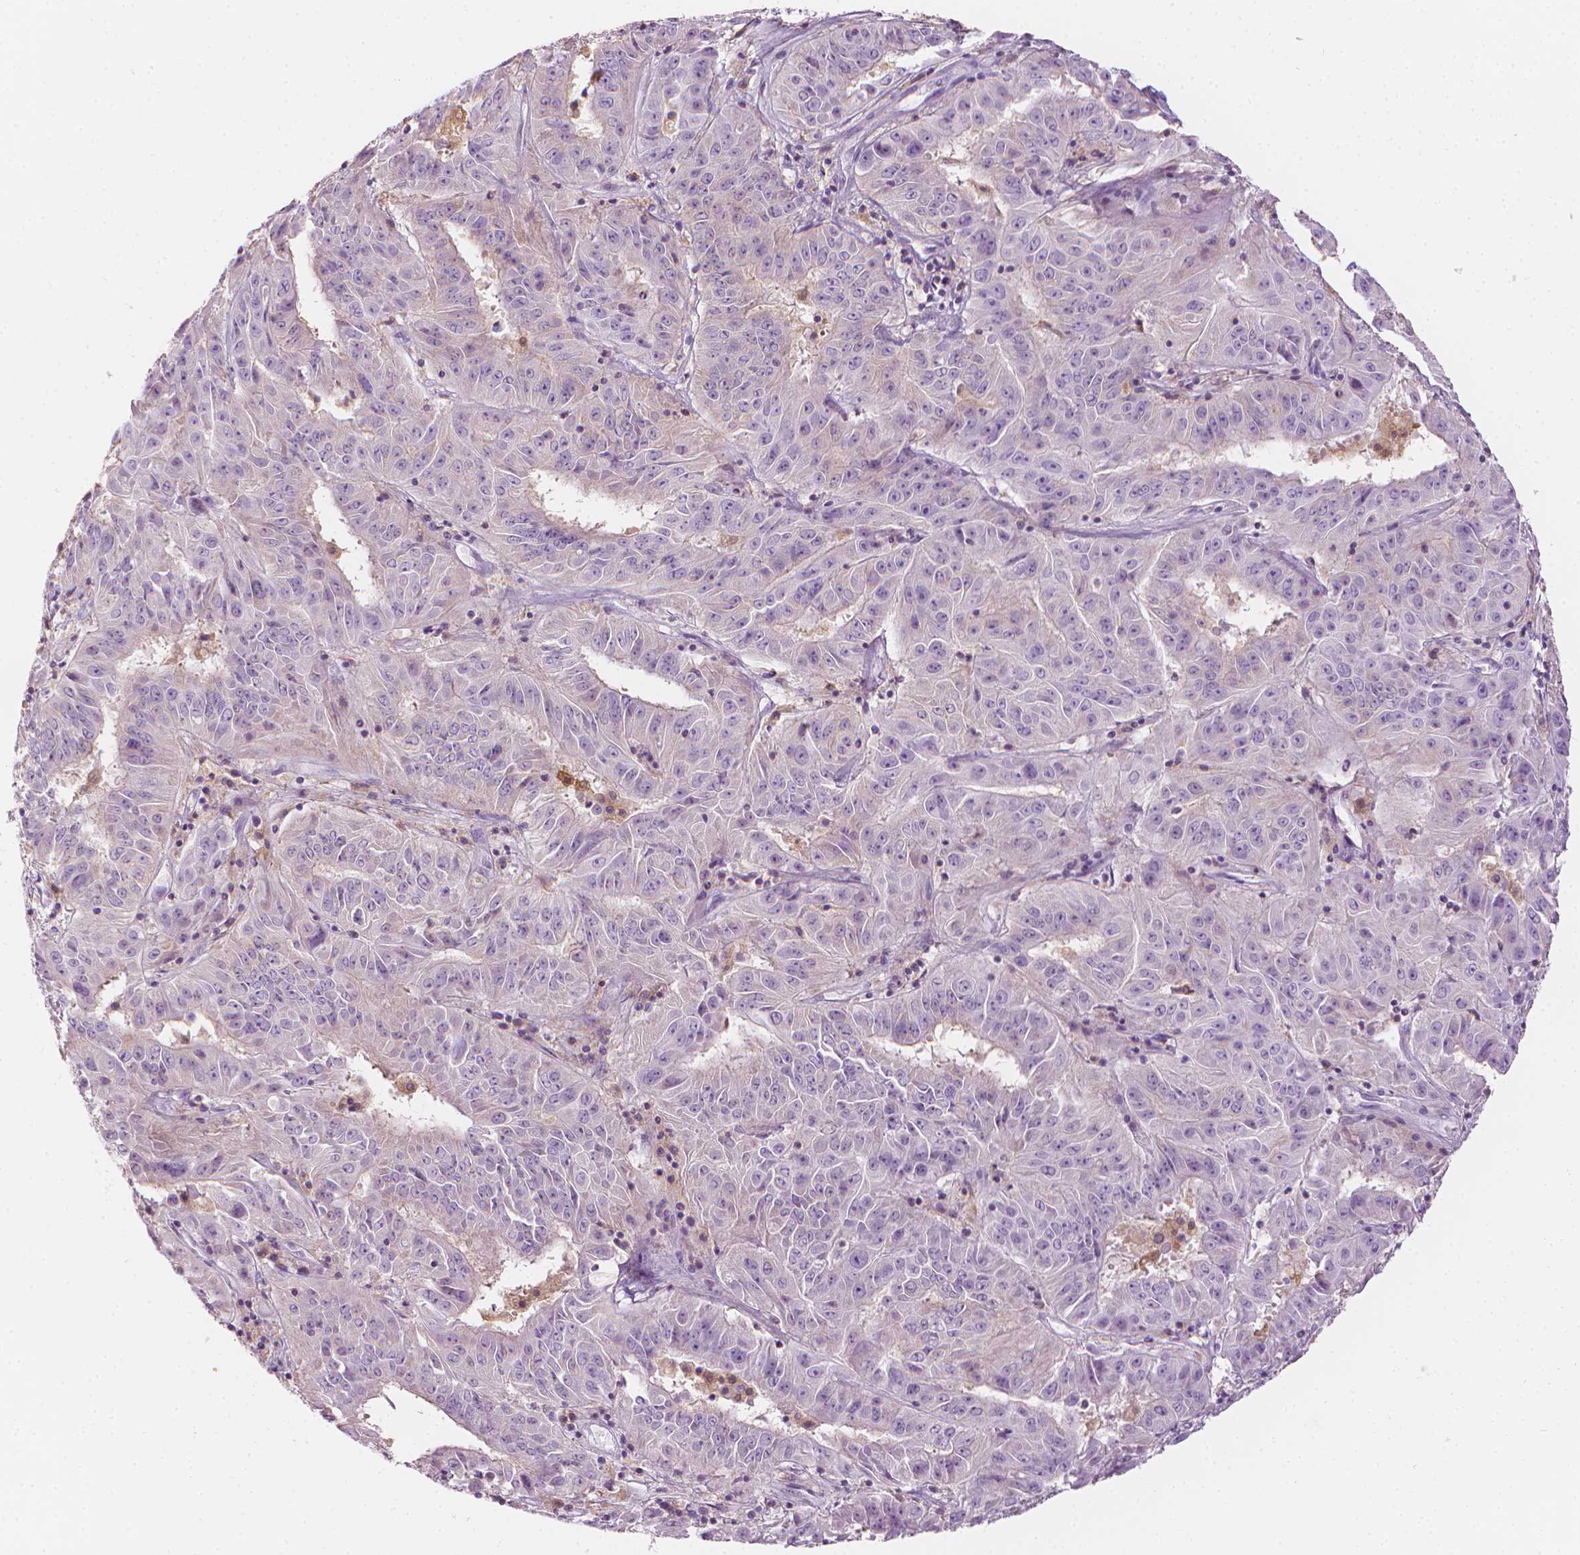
{"staining": {"intensity": "negative", "quantity": "none", "location": "none"}, "tissue": "pancreatic cancer", "cell_type": "Tumor cells", "image_type": "cancer", "snomed": [{"axis": "morphology", "description": "Adenocarcinoma, NOS"}, {"axis": "topography", "description": "Pancreas"}], "caption": "Immunohistochemistry (IHC) of pancreatic adenocarcinoma shows no staining in tumor cells. The staining is performed using DAB brown chromogen with nuclei counter-stained in using hematoxylin.", "gene": "SHMT1", "patient": {"sex": "male", "age": 63}}